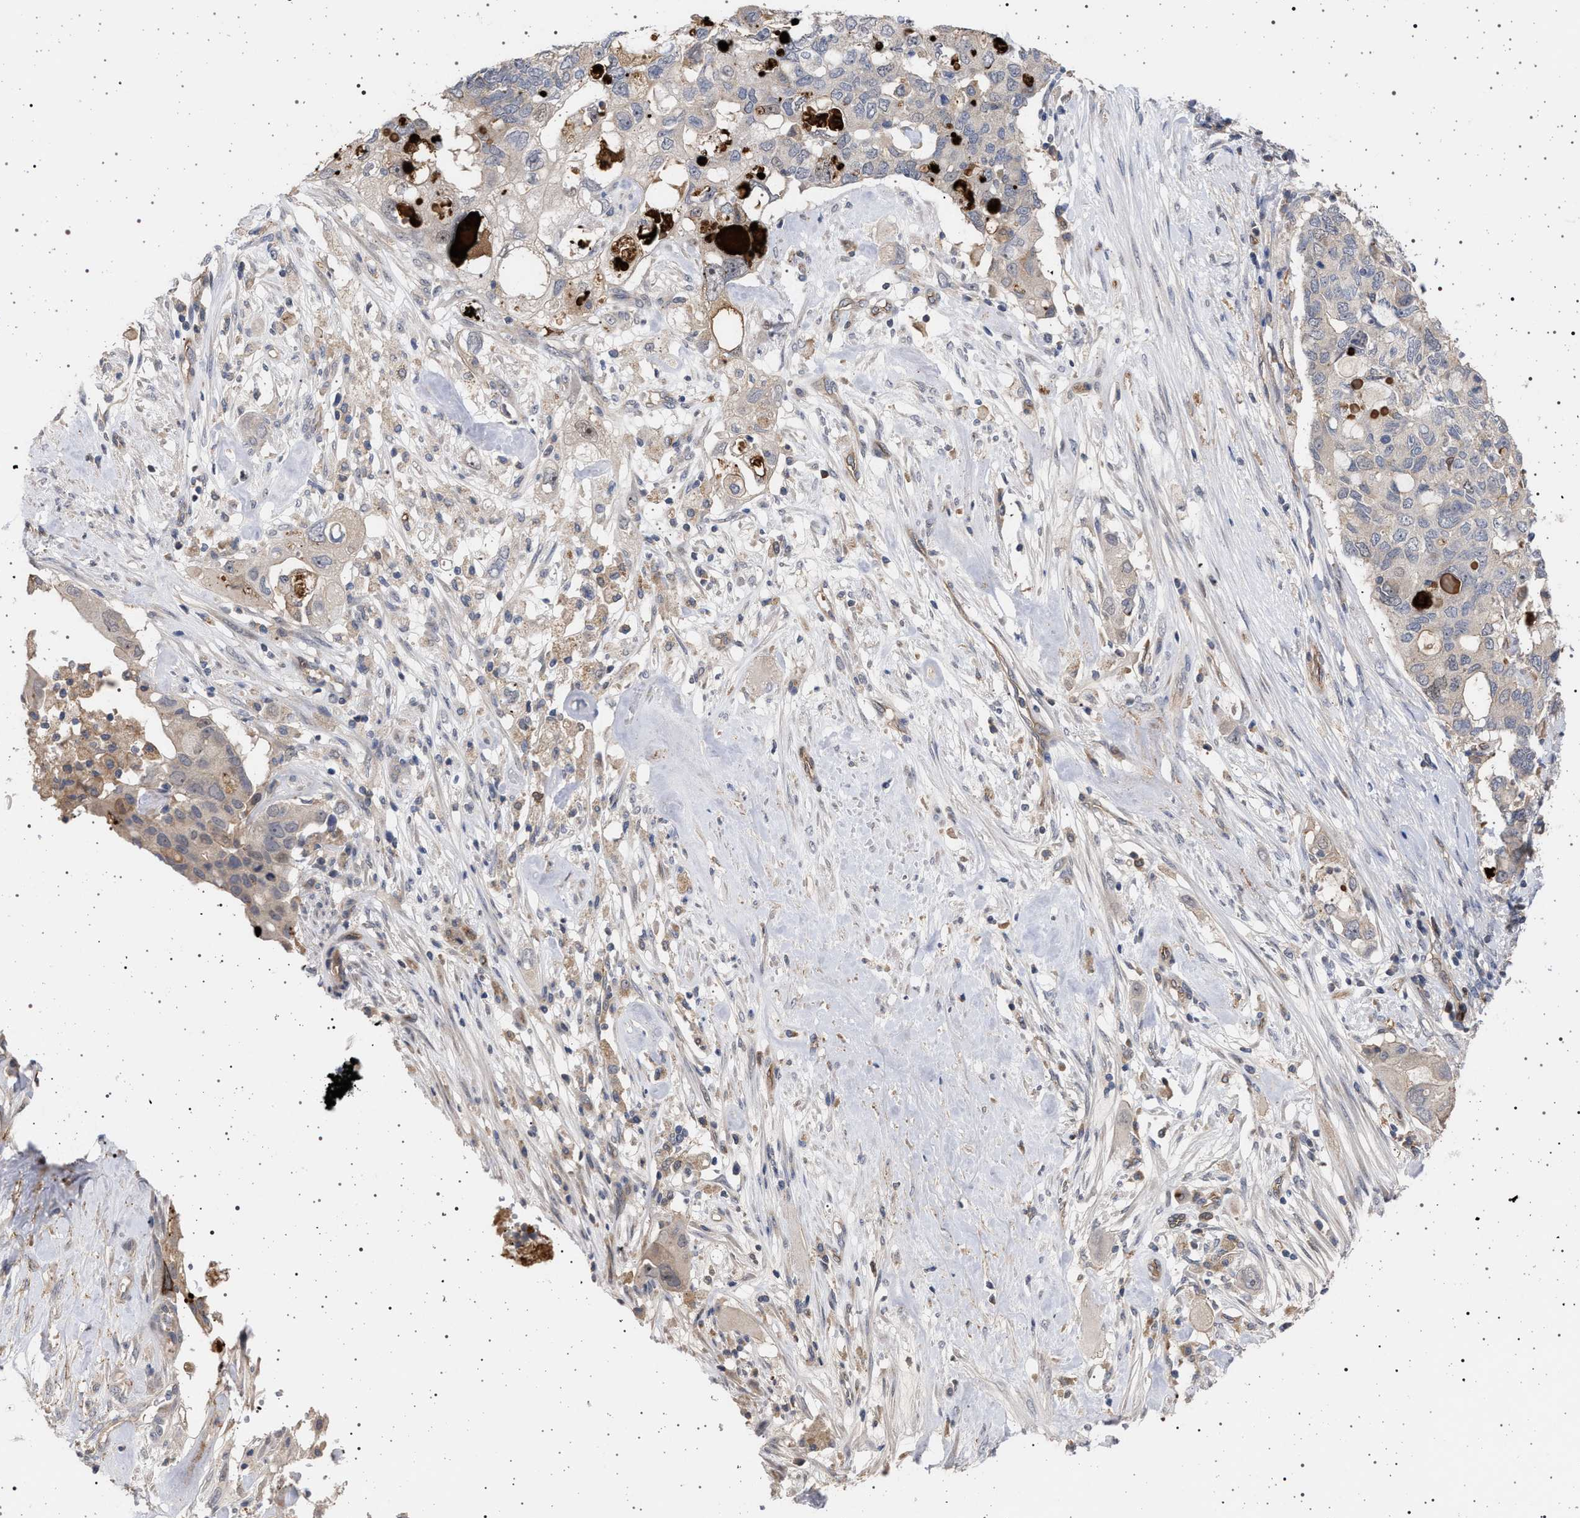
{"staining": {"intensity": "negative", "quantity": "none", "location": "none"}, "tissue": "pancreatic cancer", "cell_type": "Tumor cells", "image_type": "cancer", "snomed": [{"axis": "morphology", "description": "Adenocarcinoma, NOS"}, {"axis": "topography", "description": "Pancreas"}], "caption": "Human adenocarcinoma (pancreatic) stained for a protein using immunohistochemistry demonstrates no expression in tumor cells.", "gene": "RBM48", "patient": {"sex": "female", "age": 56}}